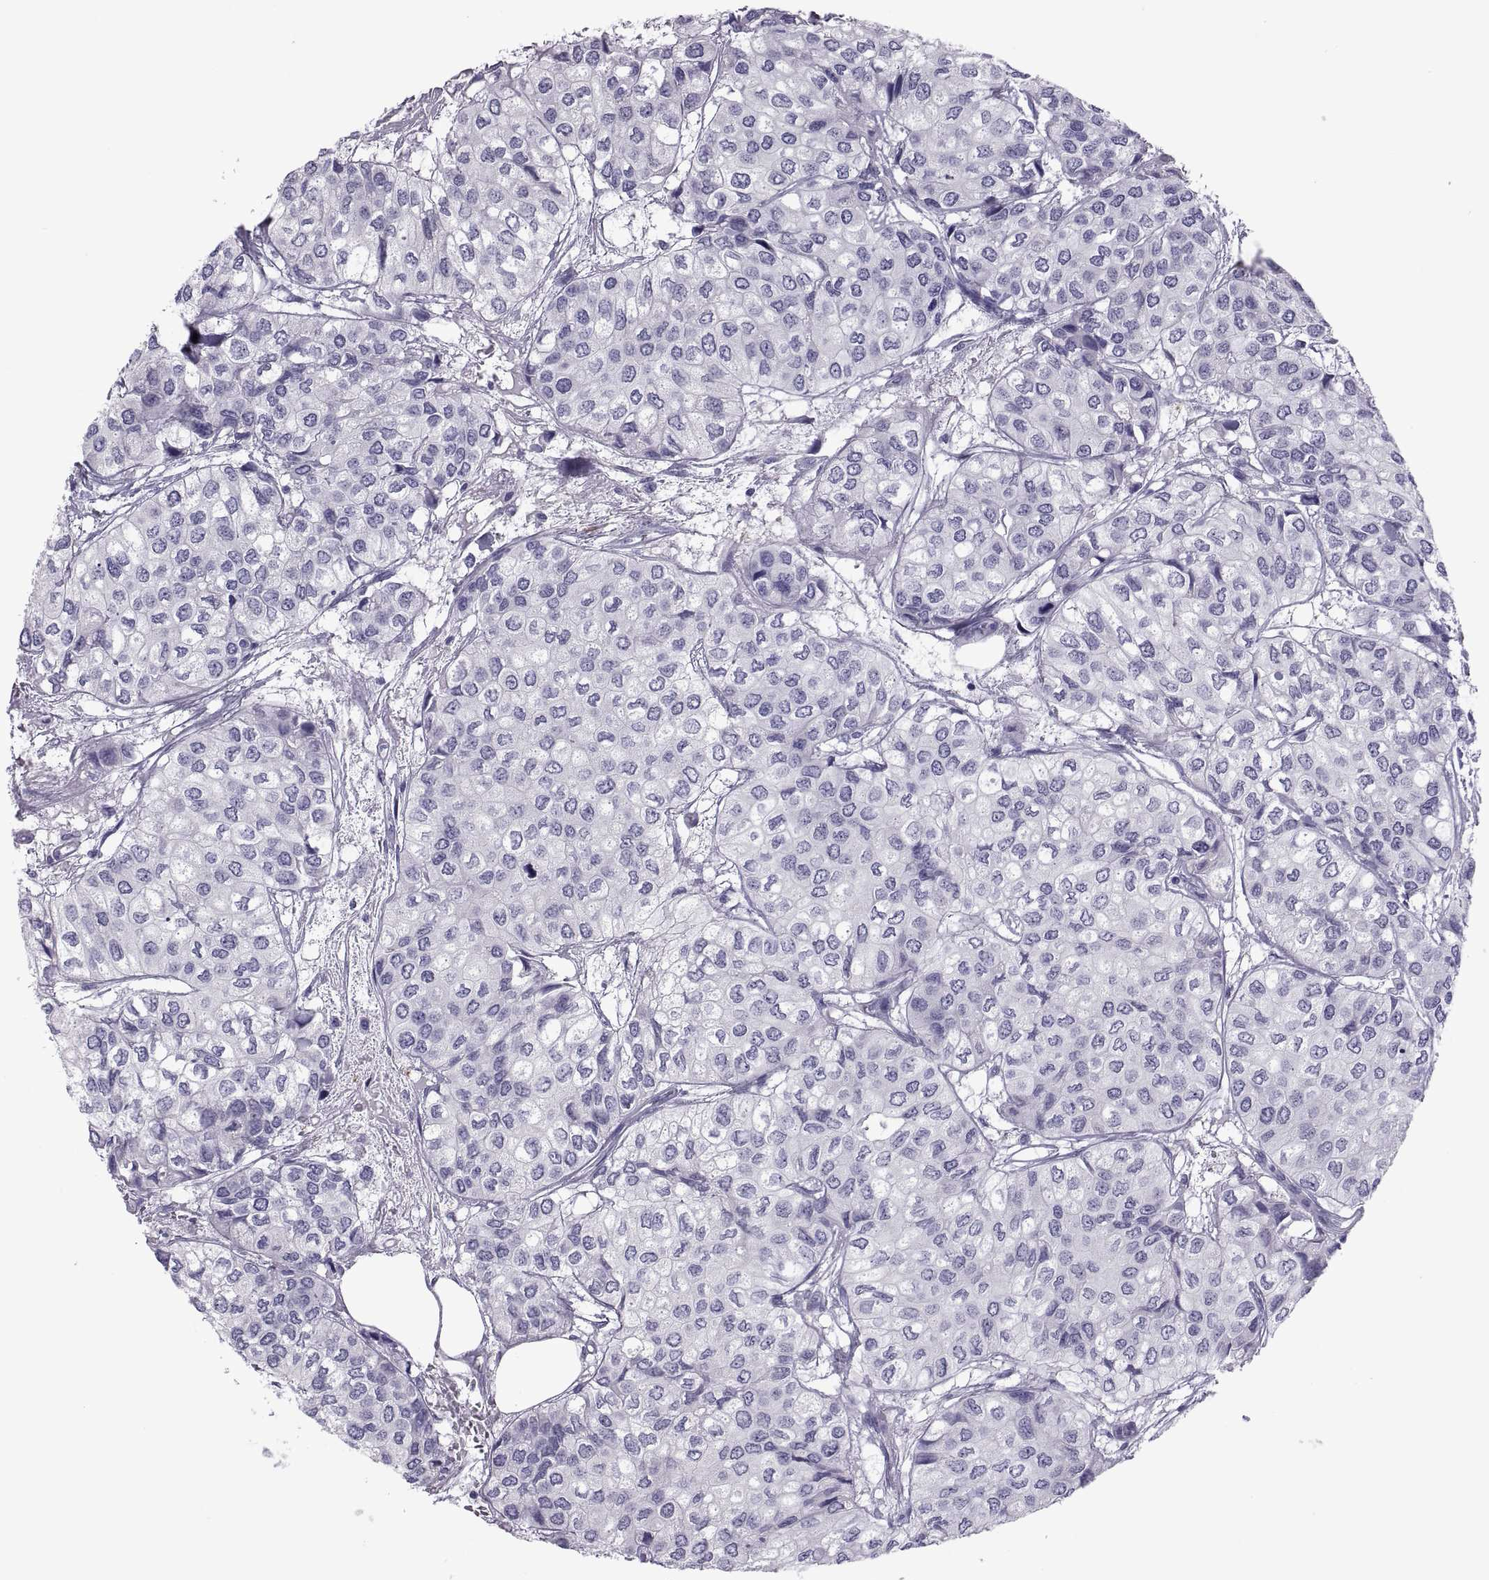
{"staining": {"intensity": "negative", "quantity": "none", "location": "none"}, "tissue": "urothelial cancer", "cell_type": "Tumor cells", "image_type": "cancer", "snomed": [{"axis": "morphology", "description": "Urothelial carcinoma, High grade"}, {"axis": "topography", "description": "Urinary bladder"}], "caption": "Immunohistochemical staining of urothelial carcinoma (high-grade) shows no significant positivity in tumor cells. Nuclei are stained in blue.", "gene": "MAGEB1", "patient": {"sex": "male", "age": 73}}